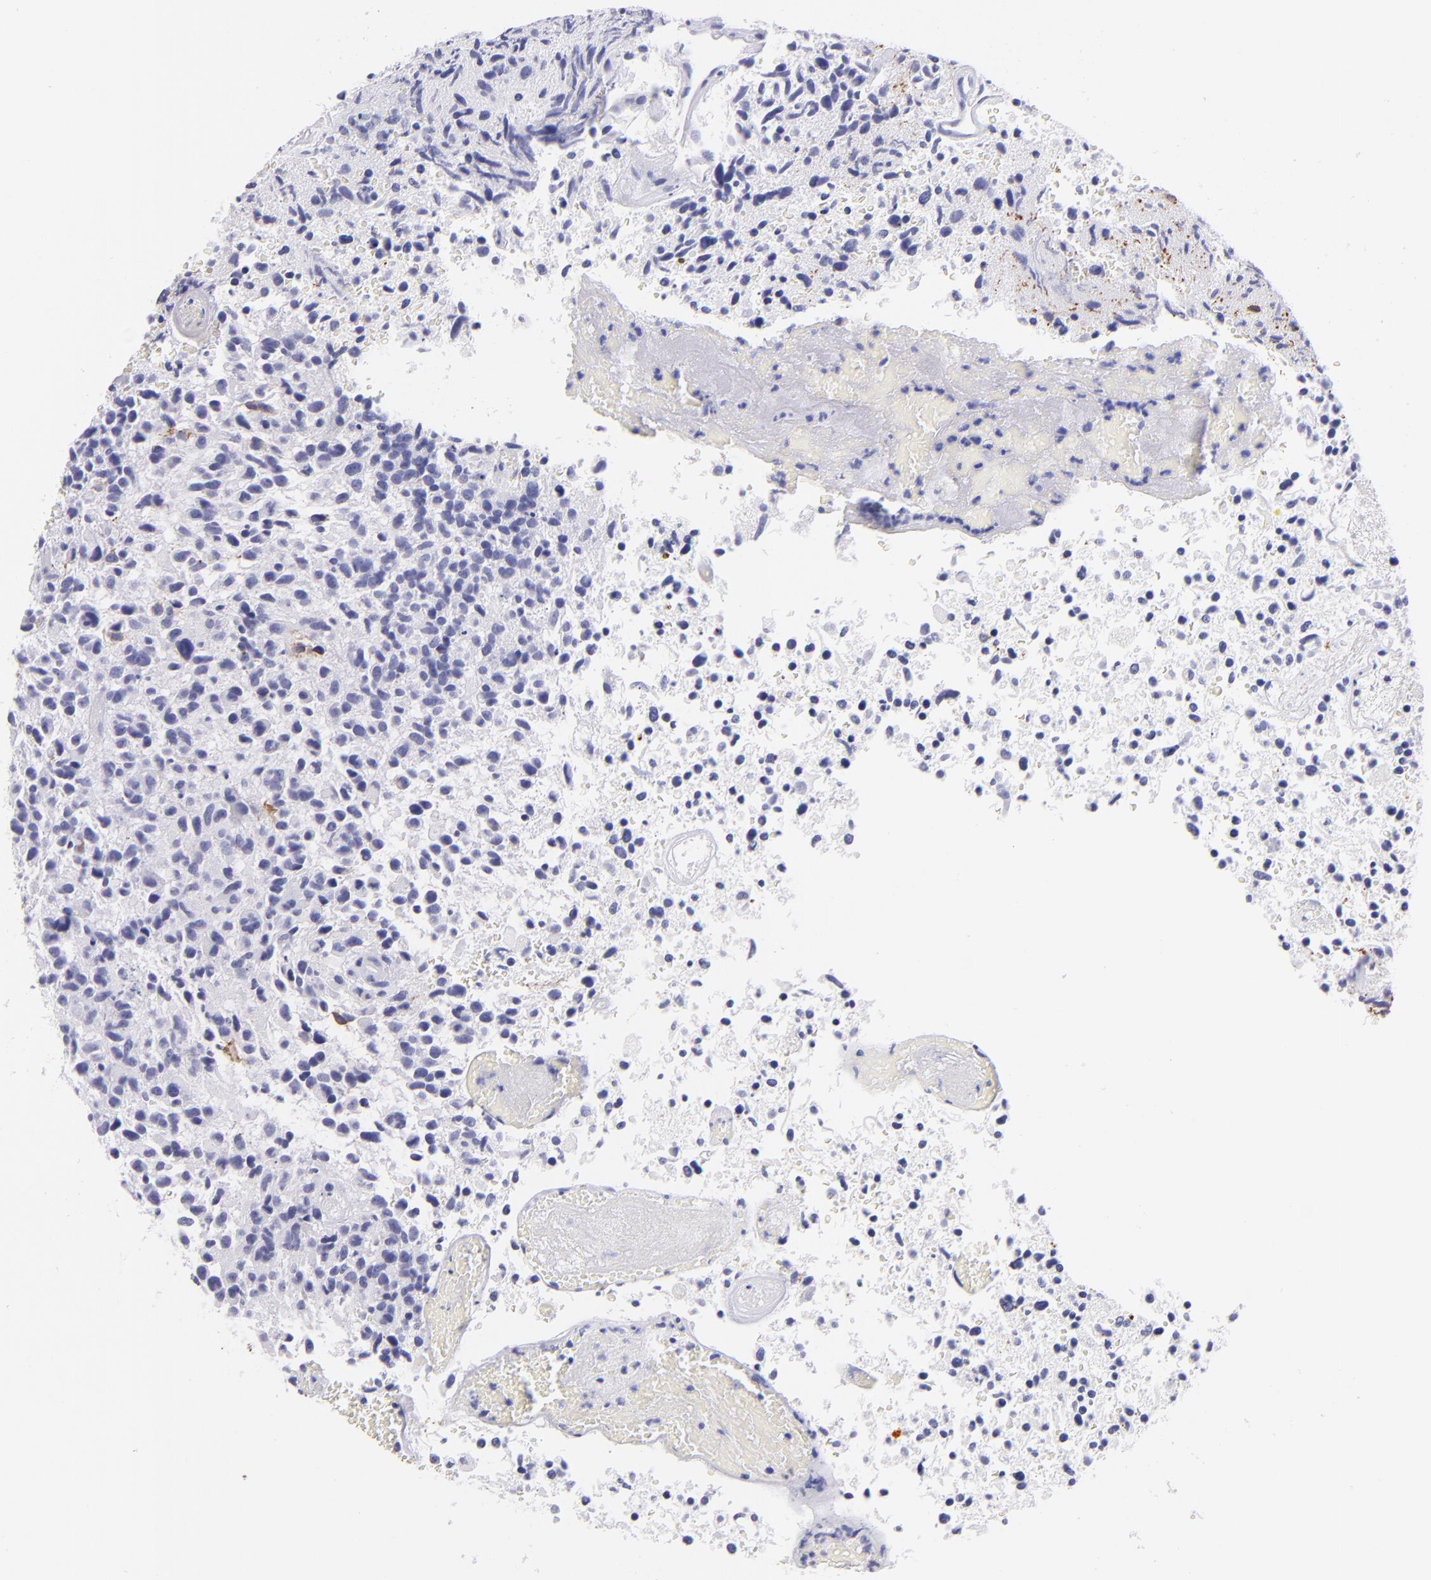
{"staining": {"intensity": "negative", "quantity": "none", "location": "none"}, "tissue": "glioma", "cell_type": "Tumor cells", "image_type": "cancer", "snomed": [{"axis": "morphology", "description": "Glioma, malignant, High grade"}, {"axis": "topography", "description": "Brain"}], "caption": "High power microscopy photomicrograph of an IHC image of high-grade glioma (malignant), revealing no significant positivity in tumor cells. Nuclei are stained in blue.", "gene": "CNP", "patient": {"sex": "male", "age": 72}}